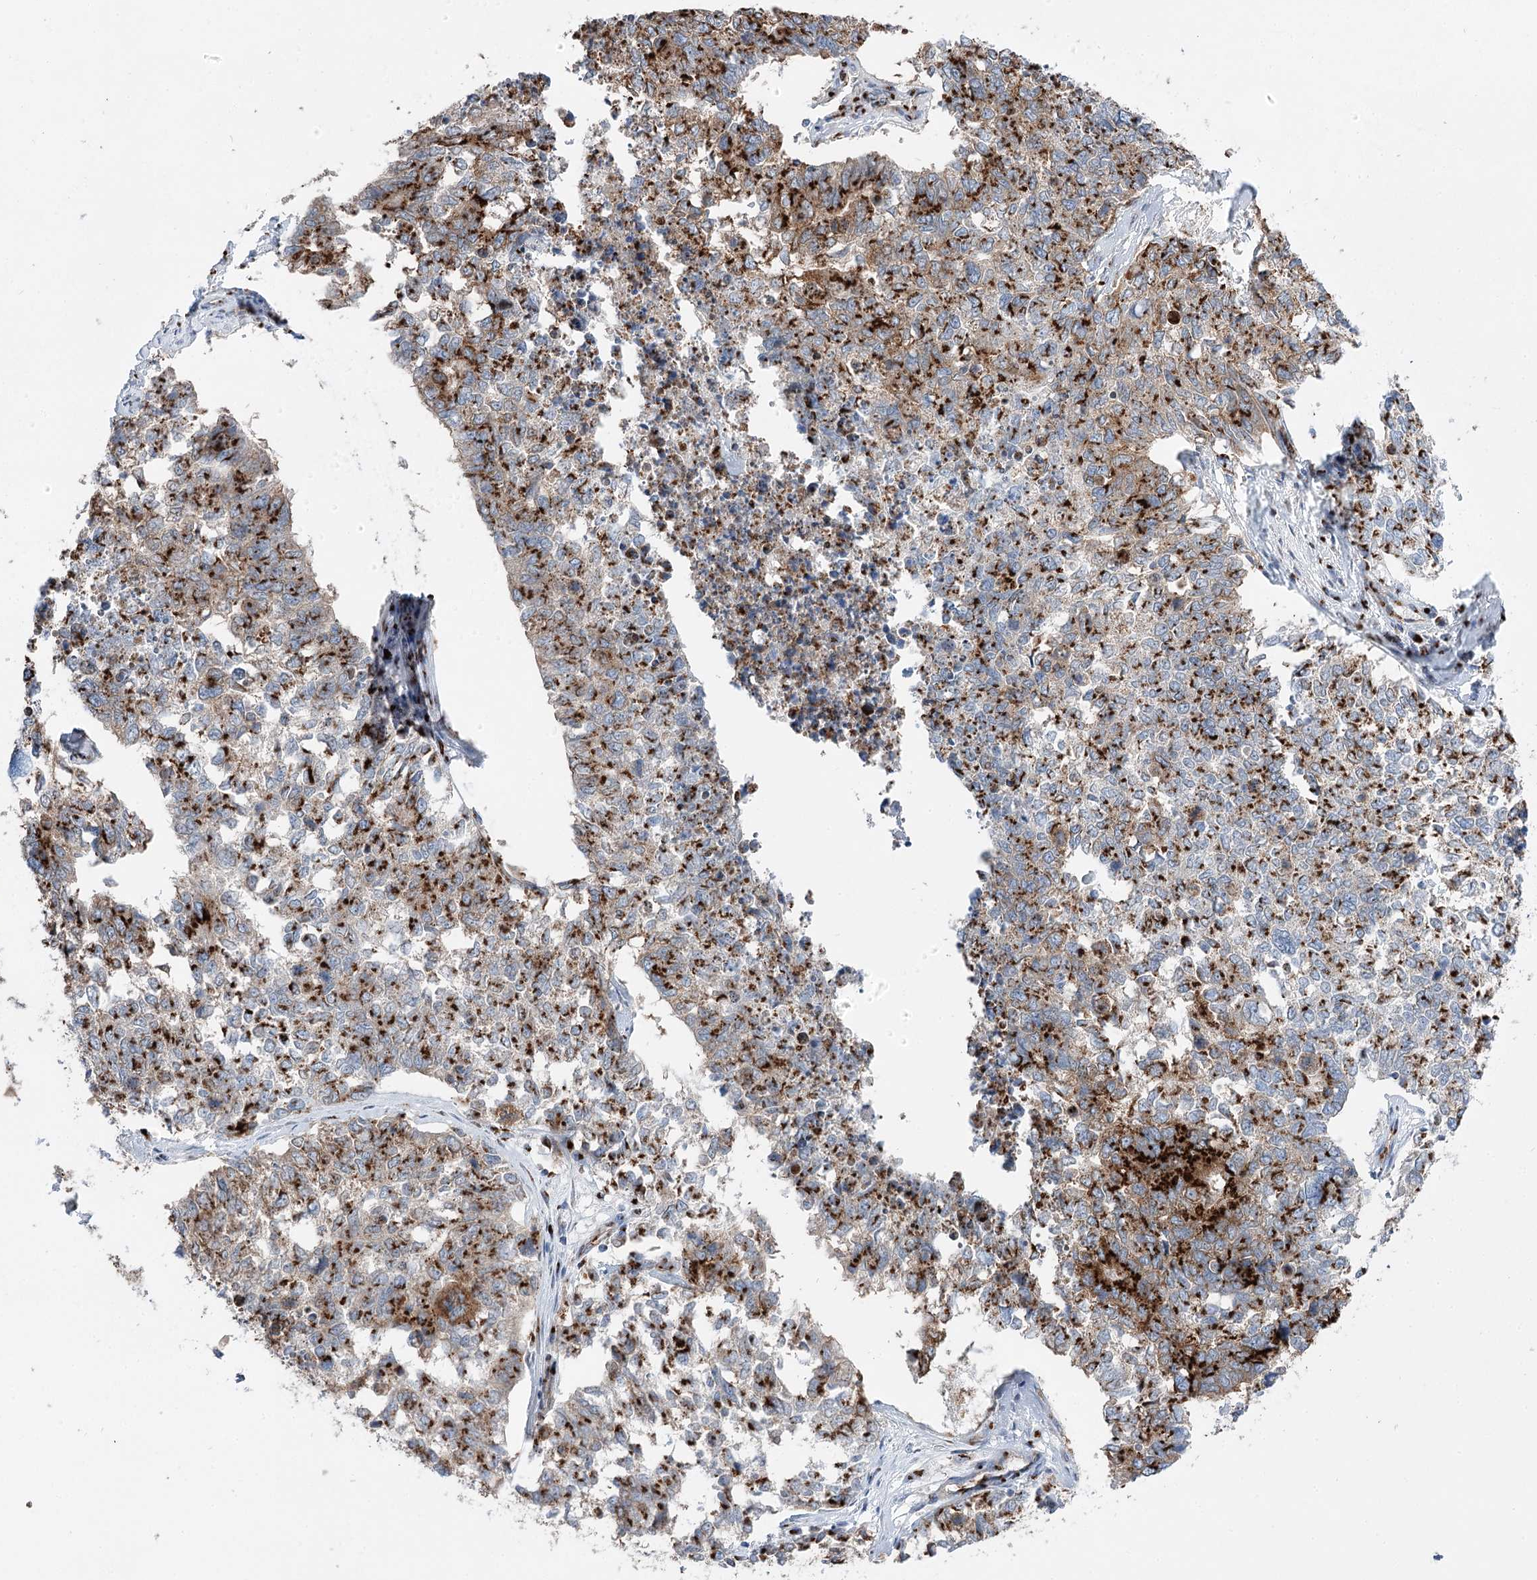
{"staining": {"intensity": "strong", "quantity": ">75%", "location": "cytoplasmic/membranous"}, "tissue": "cervical cancer", "cell_type": "Tumor cells", "image_type": "cancer", "snomed": [{"axis": "morphology", "description": "Squamous cell carcinoma, NOS"}, {"axis": "topography", "description": "Cervix"}], "caption": "Protein expression analysis of human cervical cancer reveals strong cytoplasmic/membranous positivity in about >75% of tumor cells.", "gene": "TMEM165", "patient": {"sex": "female", "age": 63}}